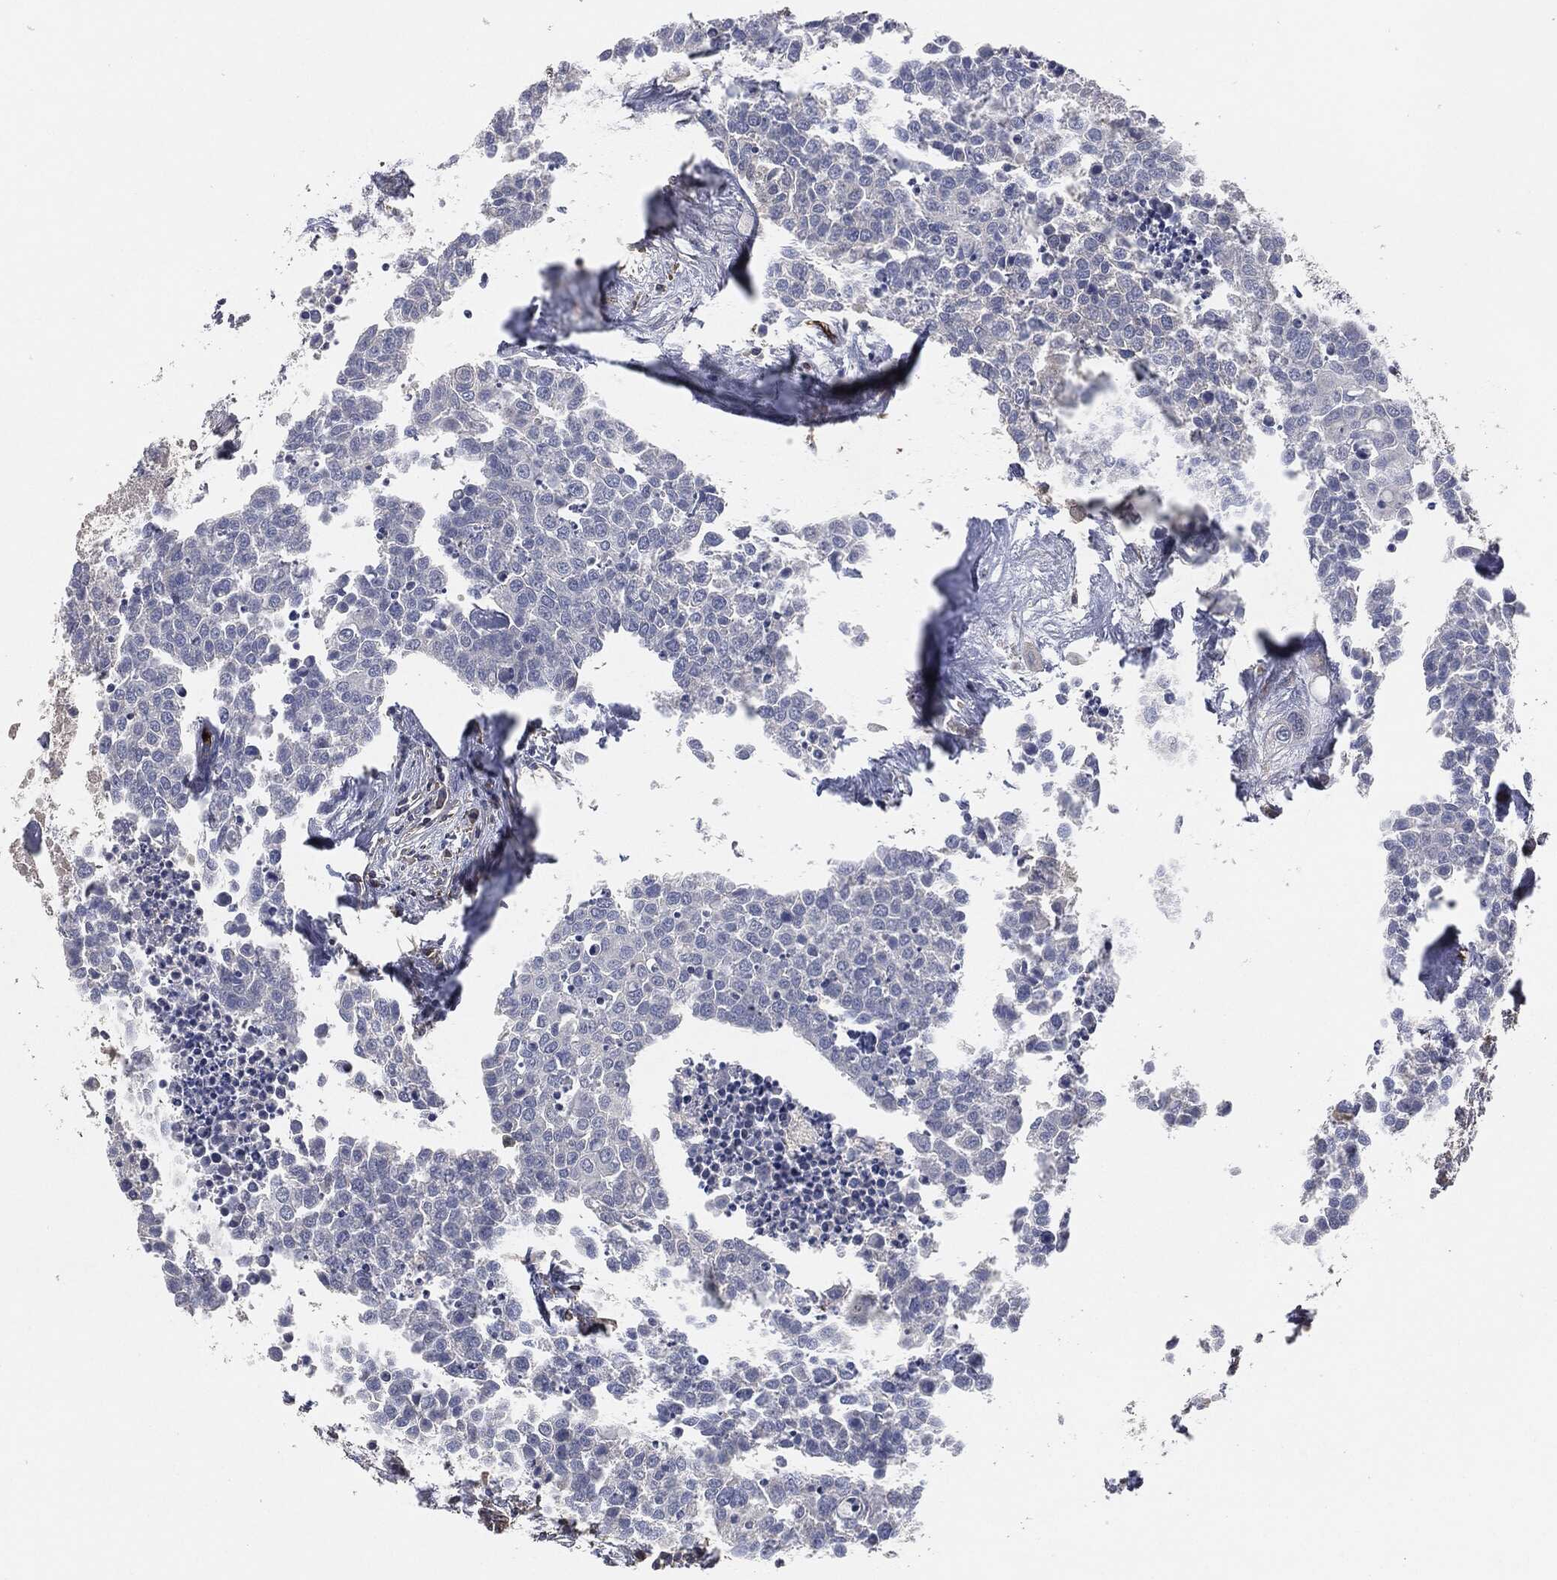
{"staining": {"intensity": "negative", "quantity": "none", "location": "none"}, "tissue": "carcinoid", "cell_type": "Tumor cells", "image_type": "cancer", "snomed": [{"axis": "morphology", "description": "Carcinoid, malignant, NOS"}, {"axis": "topography", "description": "Colon"}], "caption": "Tumor cells show no significant positivity in carcinoid. (DAB (3,3'-diaminobenzidine) immunohistochemistry, high magnification).", "gene": "APOB", "patient": {"sex": "male", "age": 81}}